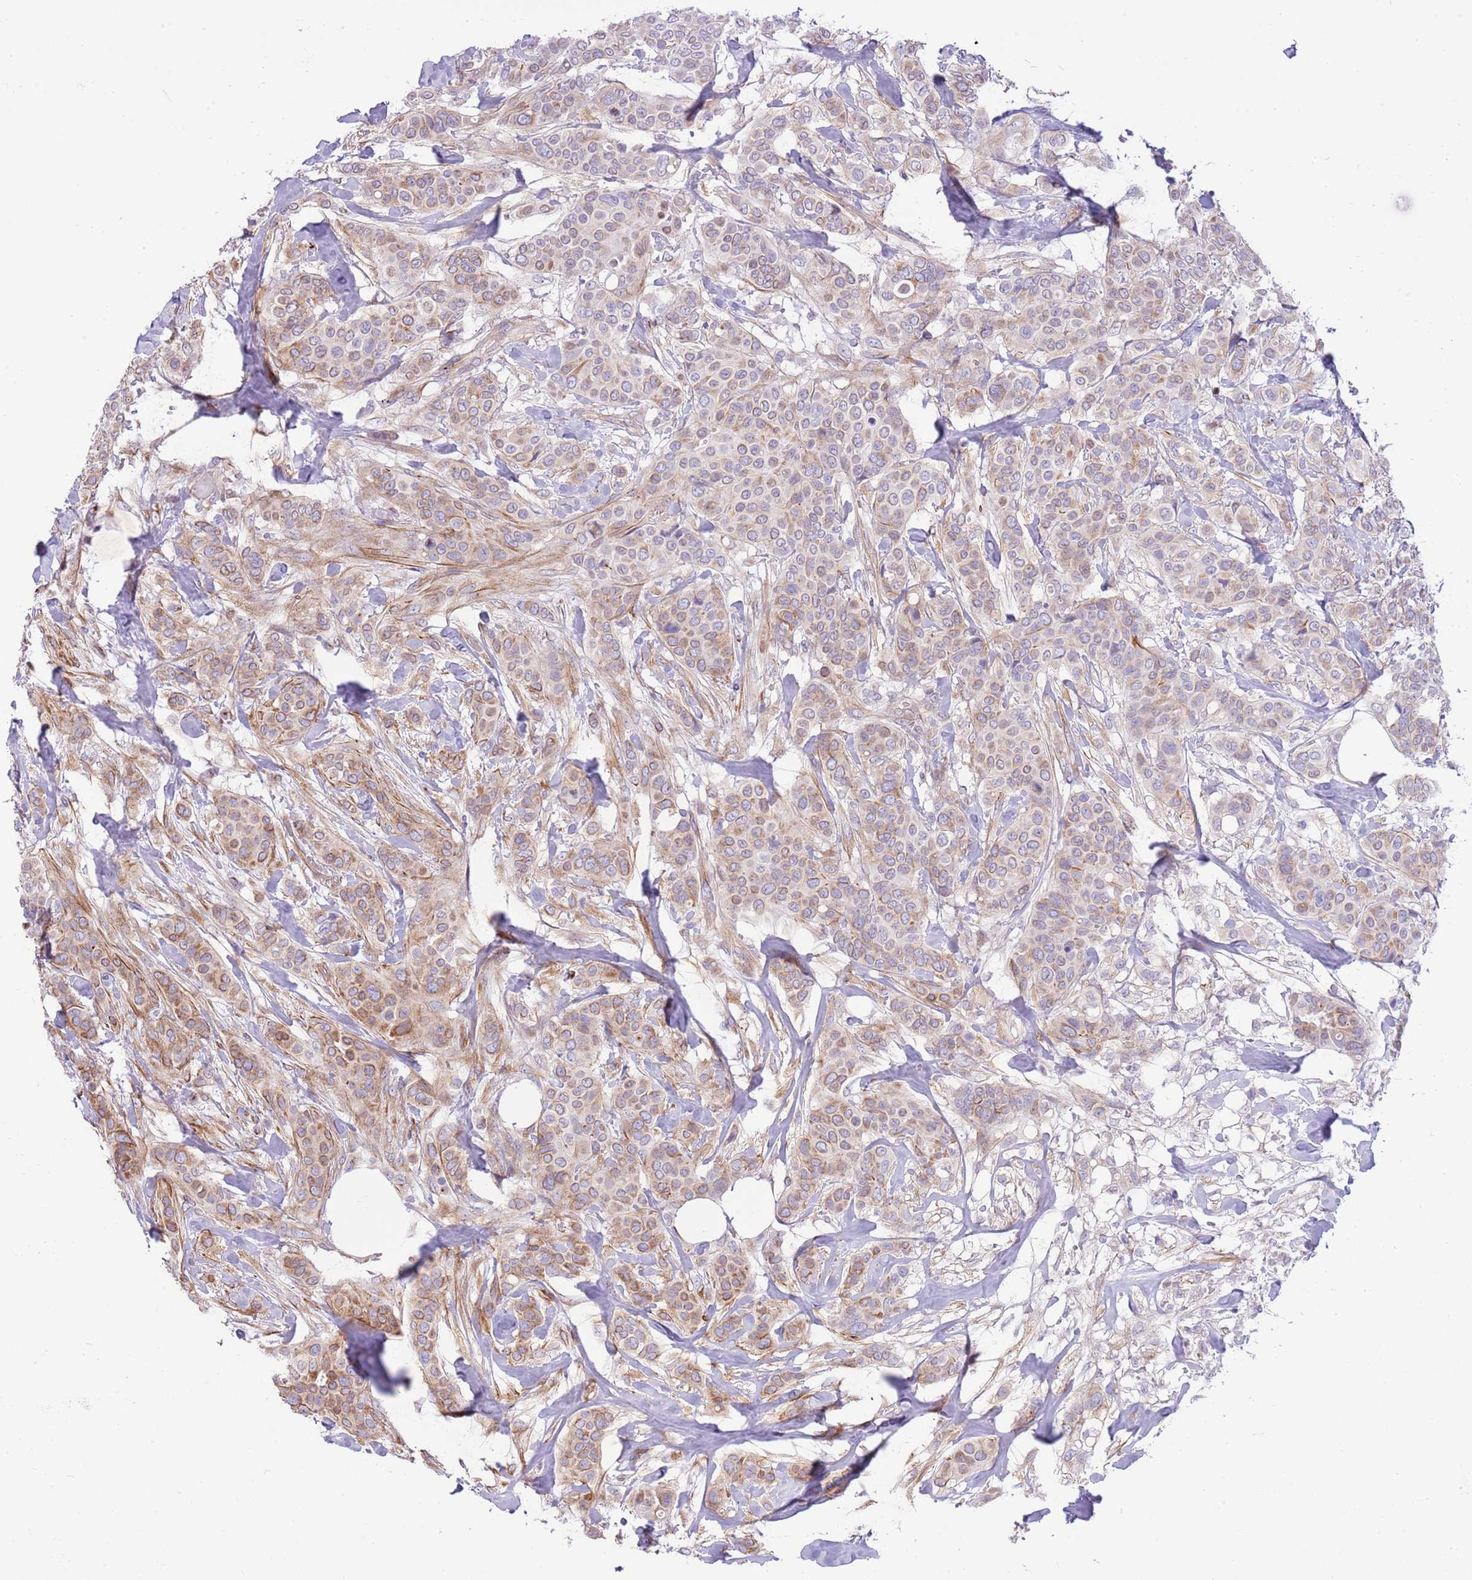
{"staining": {"intensity": "moderate", "quantity": ">75%", "location": "cytoplasmic/membranous"}, "tissue": "breast cancer", "cell_type": "Tumor cells", "image_type": "cancer", "snomed": [{"axis": "morphology", "description": "Lobular carcinoma"}, {"axis": "topography", "description": "Breast"}], "caption": "Tumor cells reveal medium levels of moderate cytoplasmic/membranous expression in about >75% of cells in lobular carcinoma (breast).", "gene": "ZC4H2", "patient": {"sex": "female", "age": 51}}